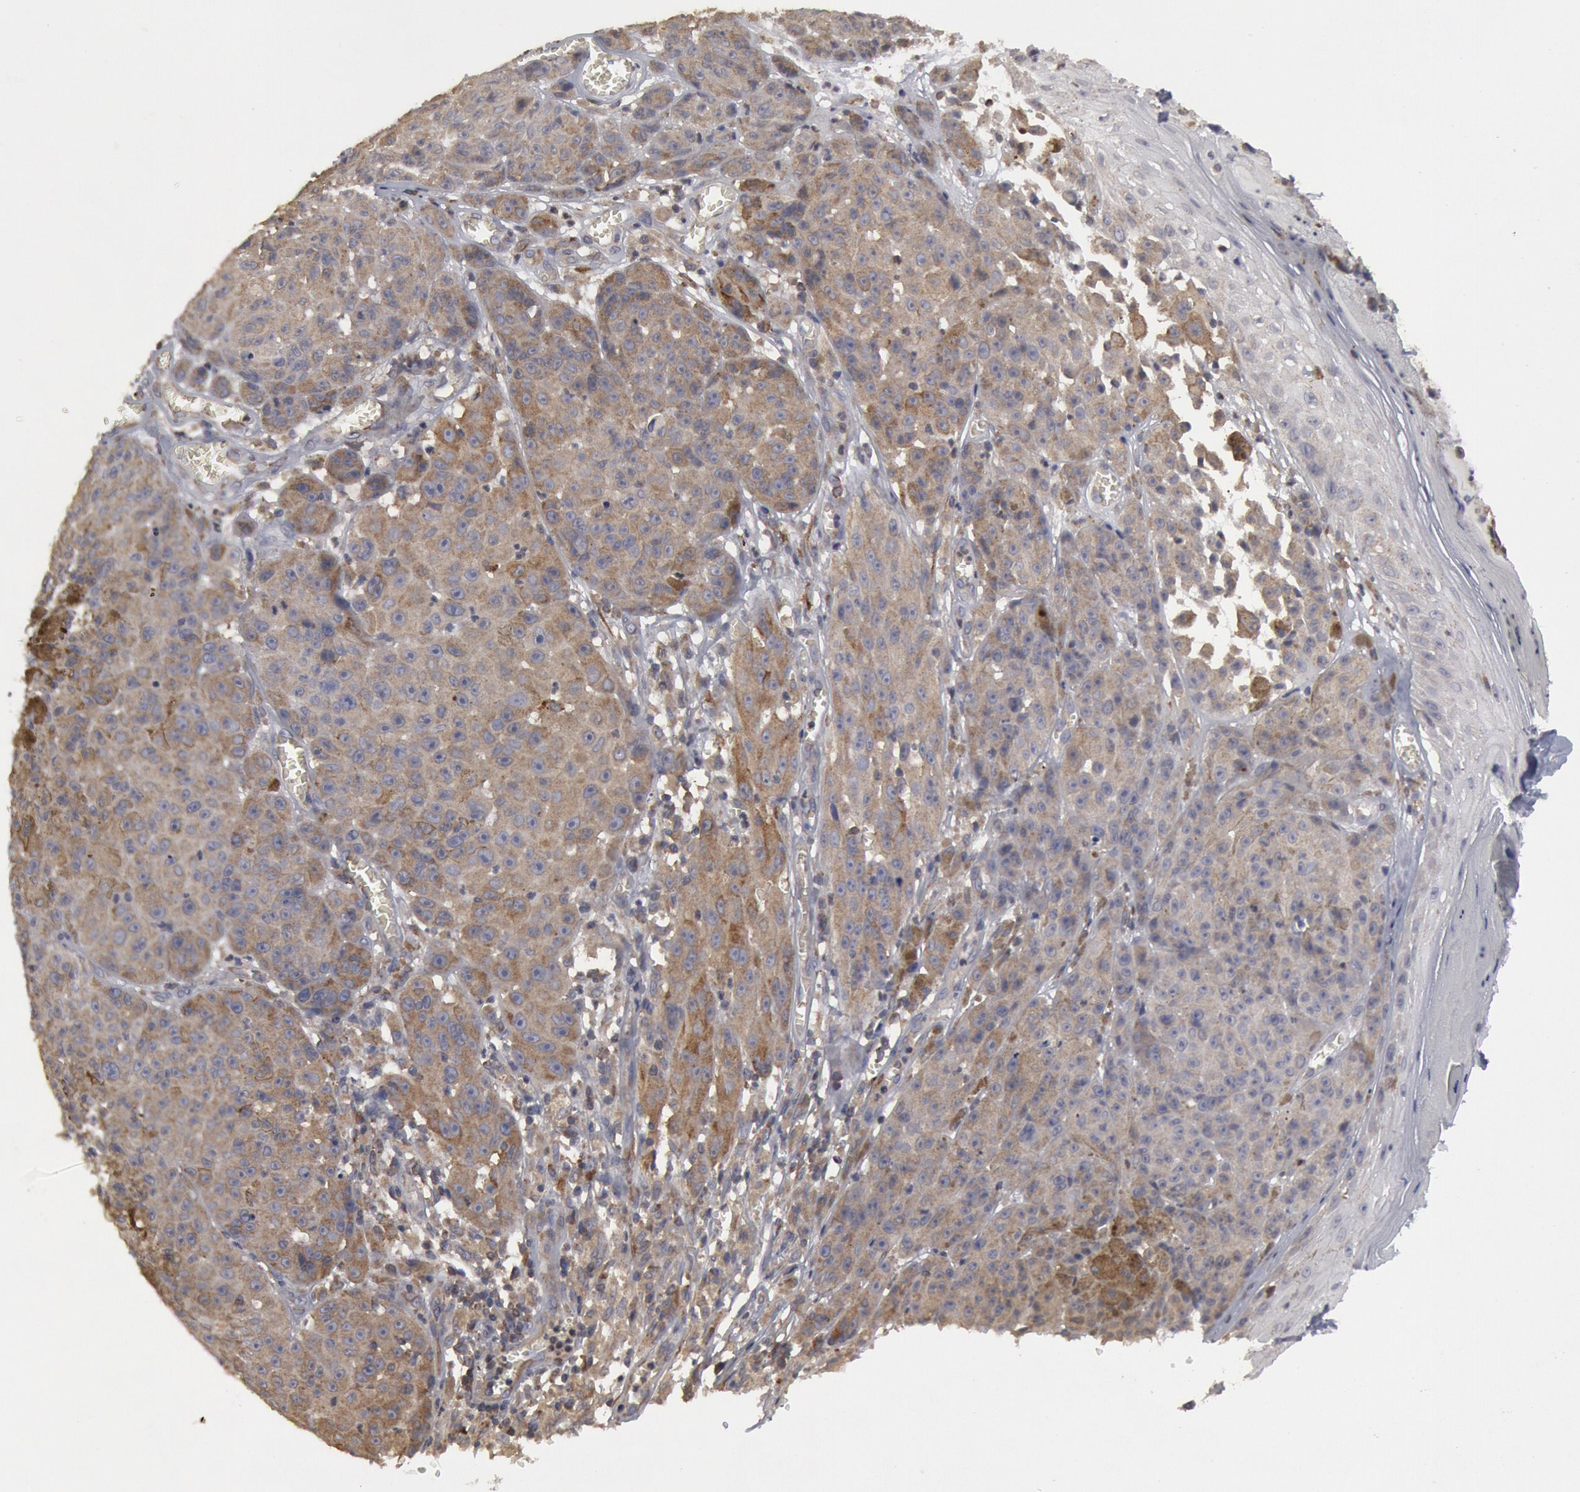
{"staining": {"intensity": "moderate", "quantity": ">75%", "location": "cytoplasmic/membranous"}, "tissue": "melanoma", "cell_type": "Tumor cells", "image_type": "cancer", "snomed": [{"axis": "morphology", "description": "Malignant melanoma, NOS"}, {"axis": "topography", "description": "Skin"}], "caption": "Approximately >75% of tumor cells in human malignant melanoma show moderate cytoplasmic/membranous protein staining as visualized by brown immunohistochemical staining.", "gene": "OSBPL8", "patient": {"sex": "male", "age": 64}}